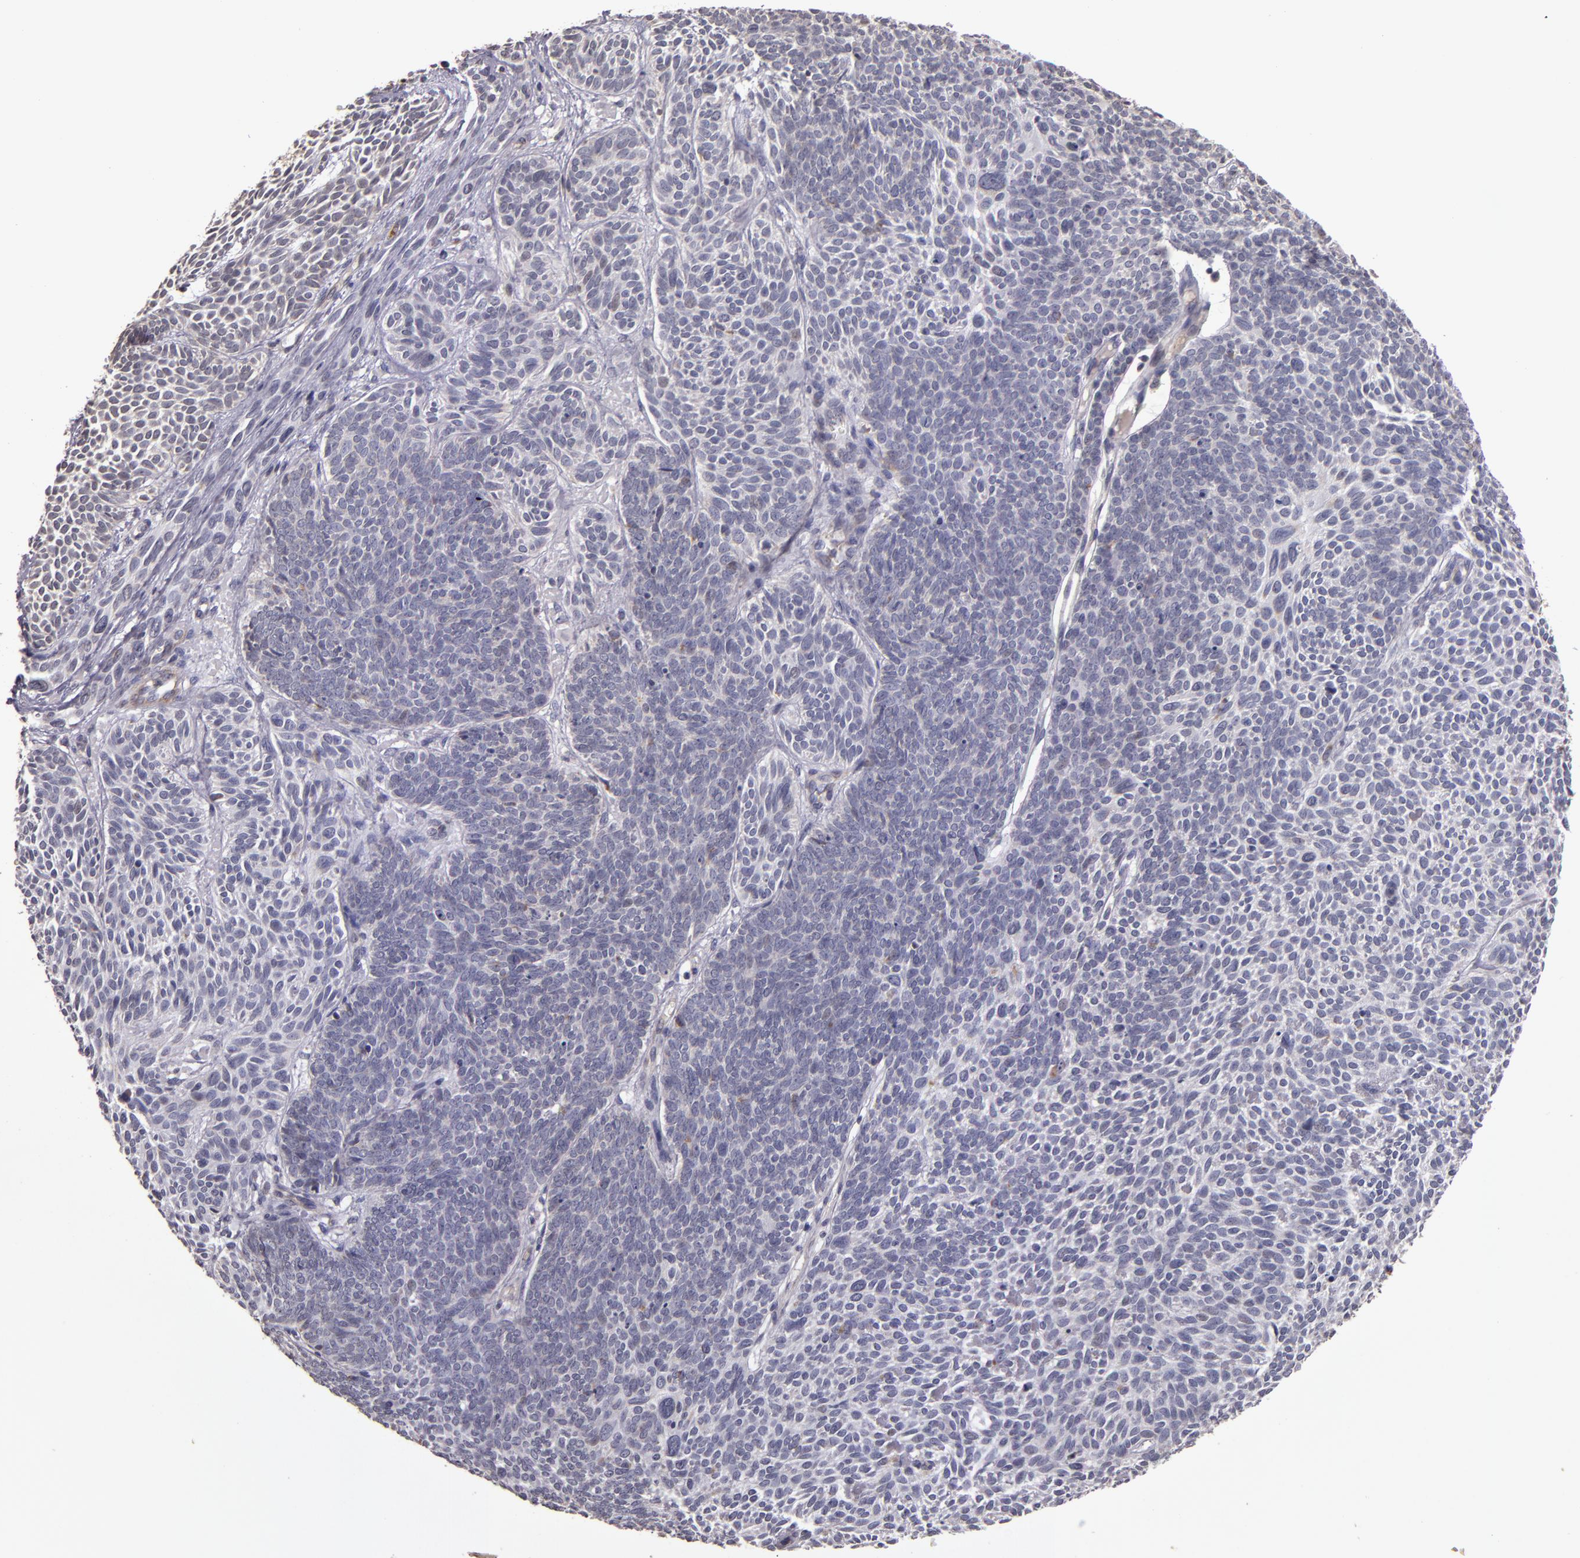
{"staining": {"intensity": "negative", "quantity": "none", "location": "none"}, "tissue": "skin cancer", "cell_type": "Tumor cells", "image_type": "cancer", "snomed": [{"axis": "morphology", "description": "Basal cell carcinoma"}, {"axis": "topography", "description": "Skin"}], "caption": "The photomicrograph shows no significant expression in tumor cells of skin cancer. (DAB immunohistochemistry, high magnification).", "gene": "ABL1", "patient": {"sex": "male", "age": 84}}